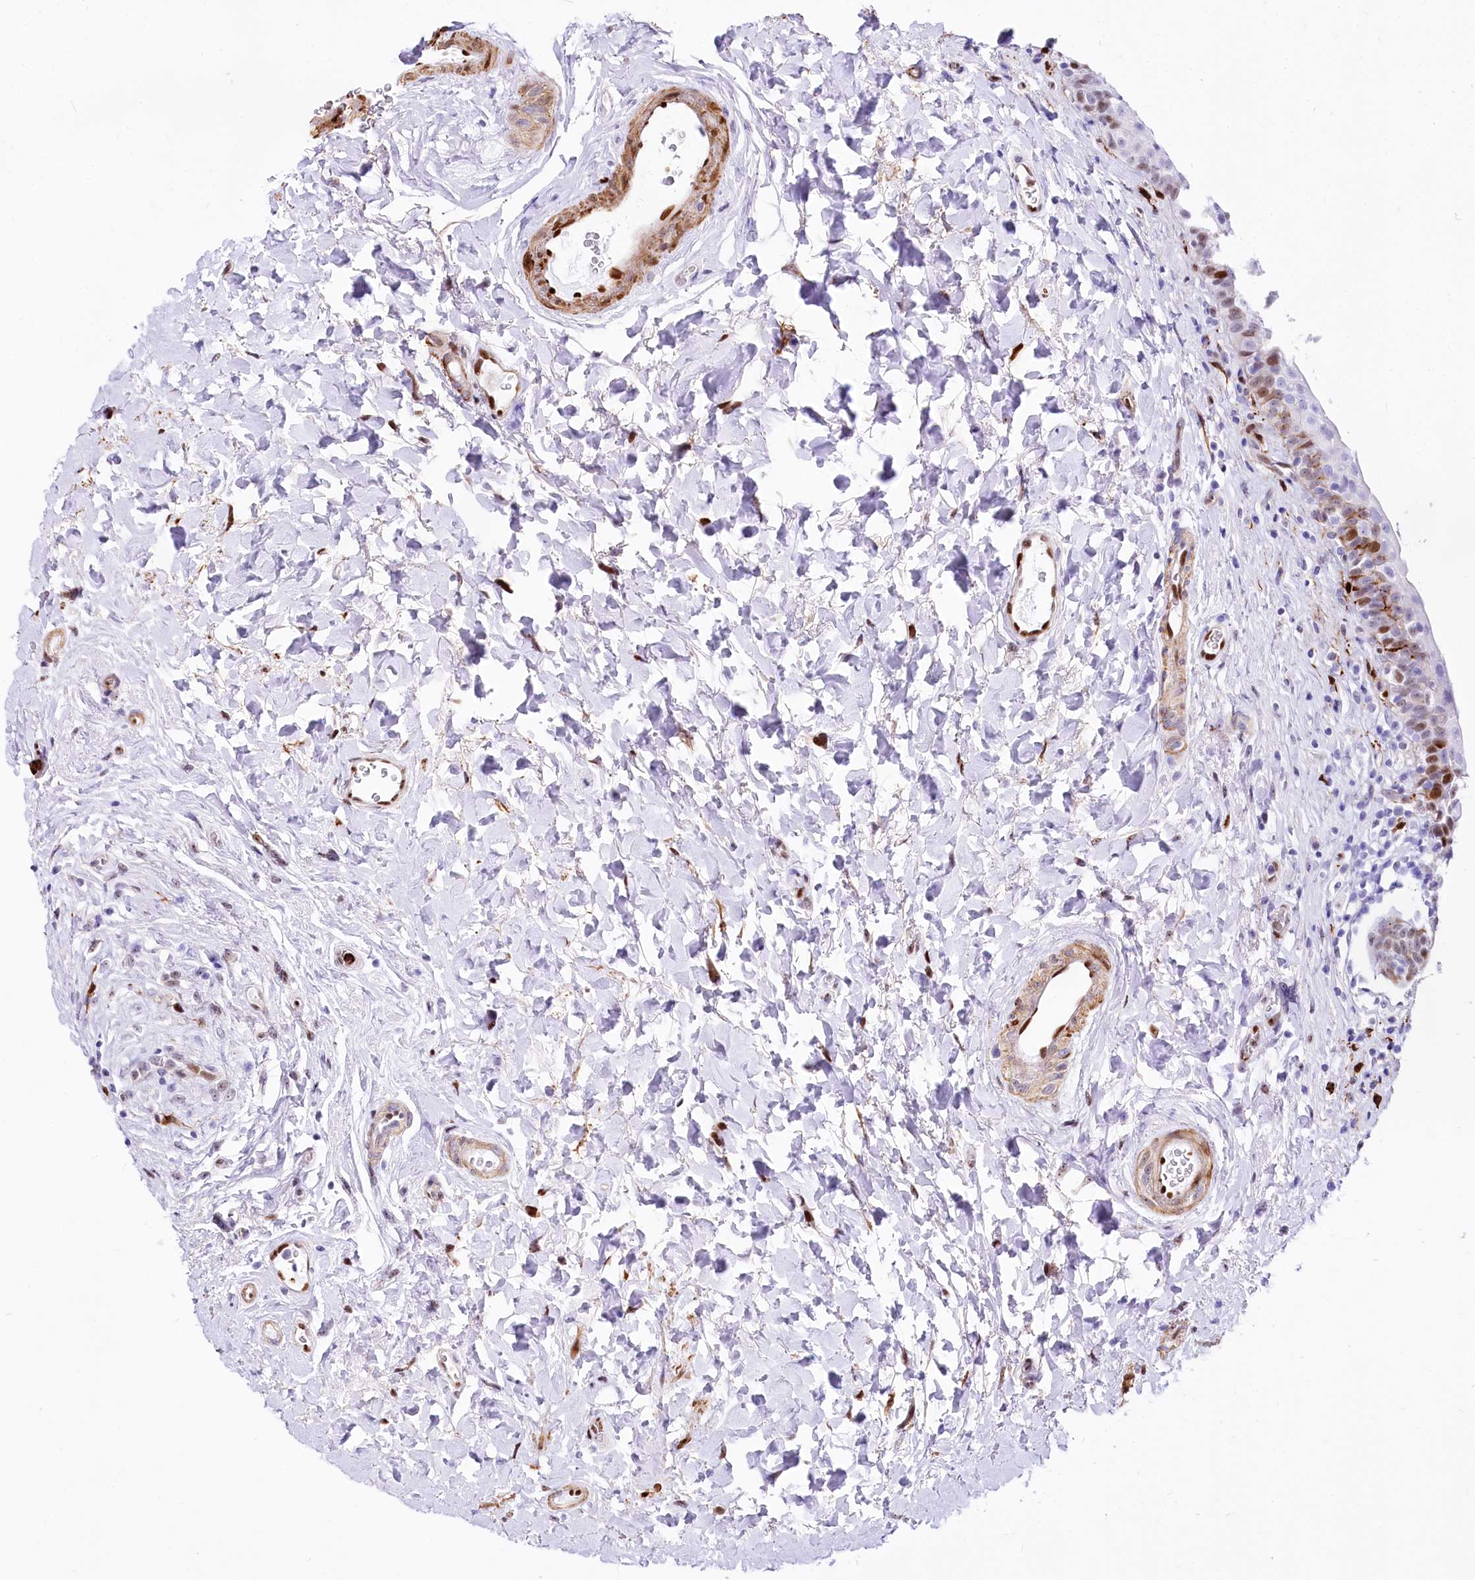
{"staining": {"intensity": "moderate", "quantity": "<25%", "location": "nuclear"}, "tissue": "urinary bladder", "cell_type": "Urothelial cells", "image_type": "normal", "snomed": [{"axis": "morphology", "description": "Normal tissue, NOS"}, {"axis": "topography", "description": "Urinary bladder"}], "caption": "Approximately <25% of urothelial cells in benign human urinary bladder reveal moderate nuclear protein expression as visualized by brown immunohistochemical staining.", "gene": "PTMS", "patient": {"sex": "male", "age": 83}}